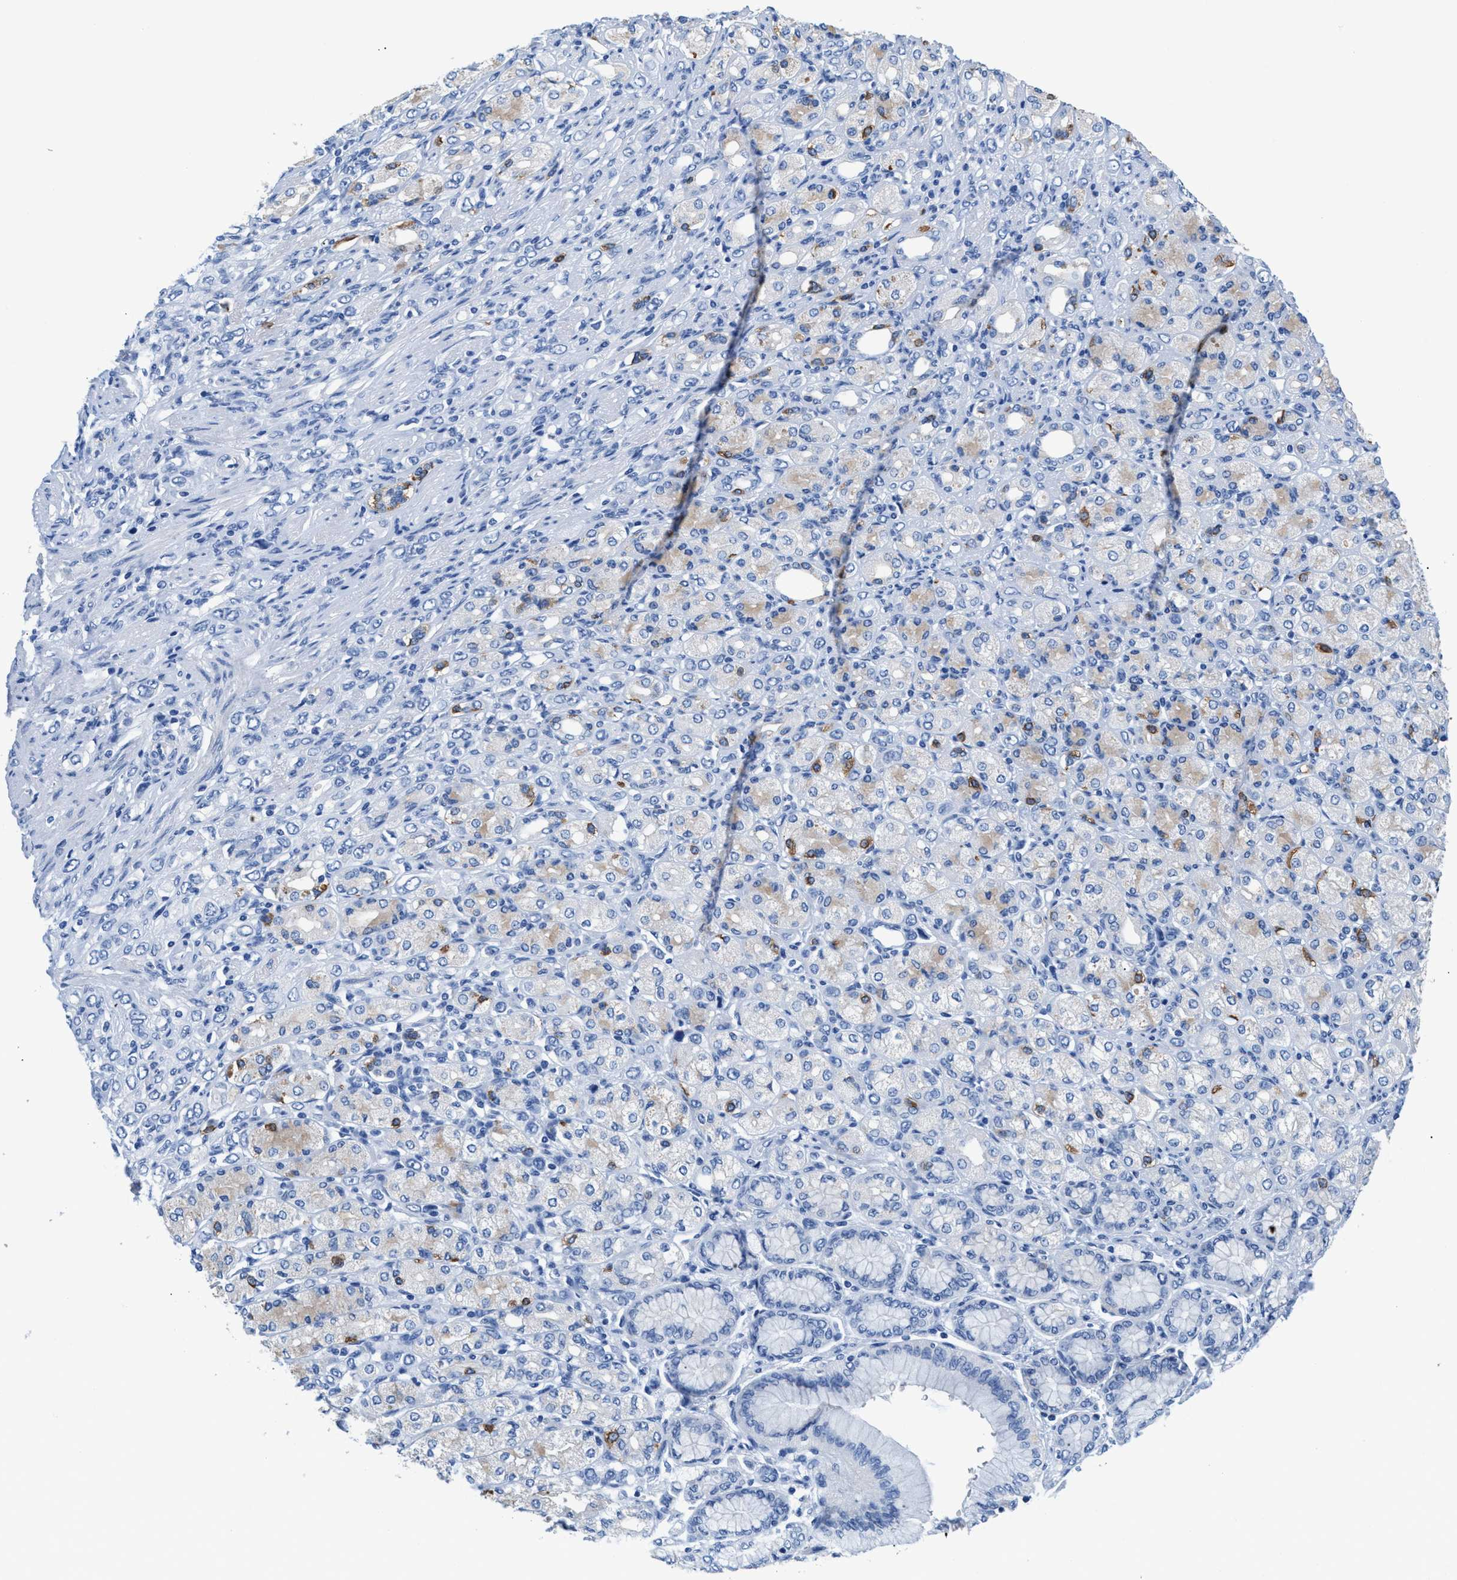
{"staining": {"intensity": "negative", "quantity": "none", "location": "none"}, "tissue": "stomach cancer", "cell_type": "Tumor cells", "image_type": "cancer", "snomed": [{"axis": "morphology", "description": "Adenocarcinoma, NOS"}, {"axis": "topography", "description": "Stomach"}], "caption": "DAB (3,3'-diaminobenzidine) immunohistochemical staining of stomach cancer displays no significant positivity in tumor cells.", "gene": "SLFN13", "patient": {"sex": "female", "age": 65}}